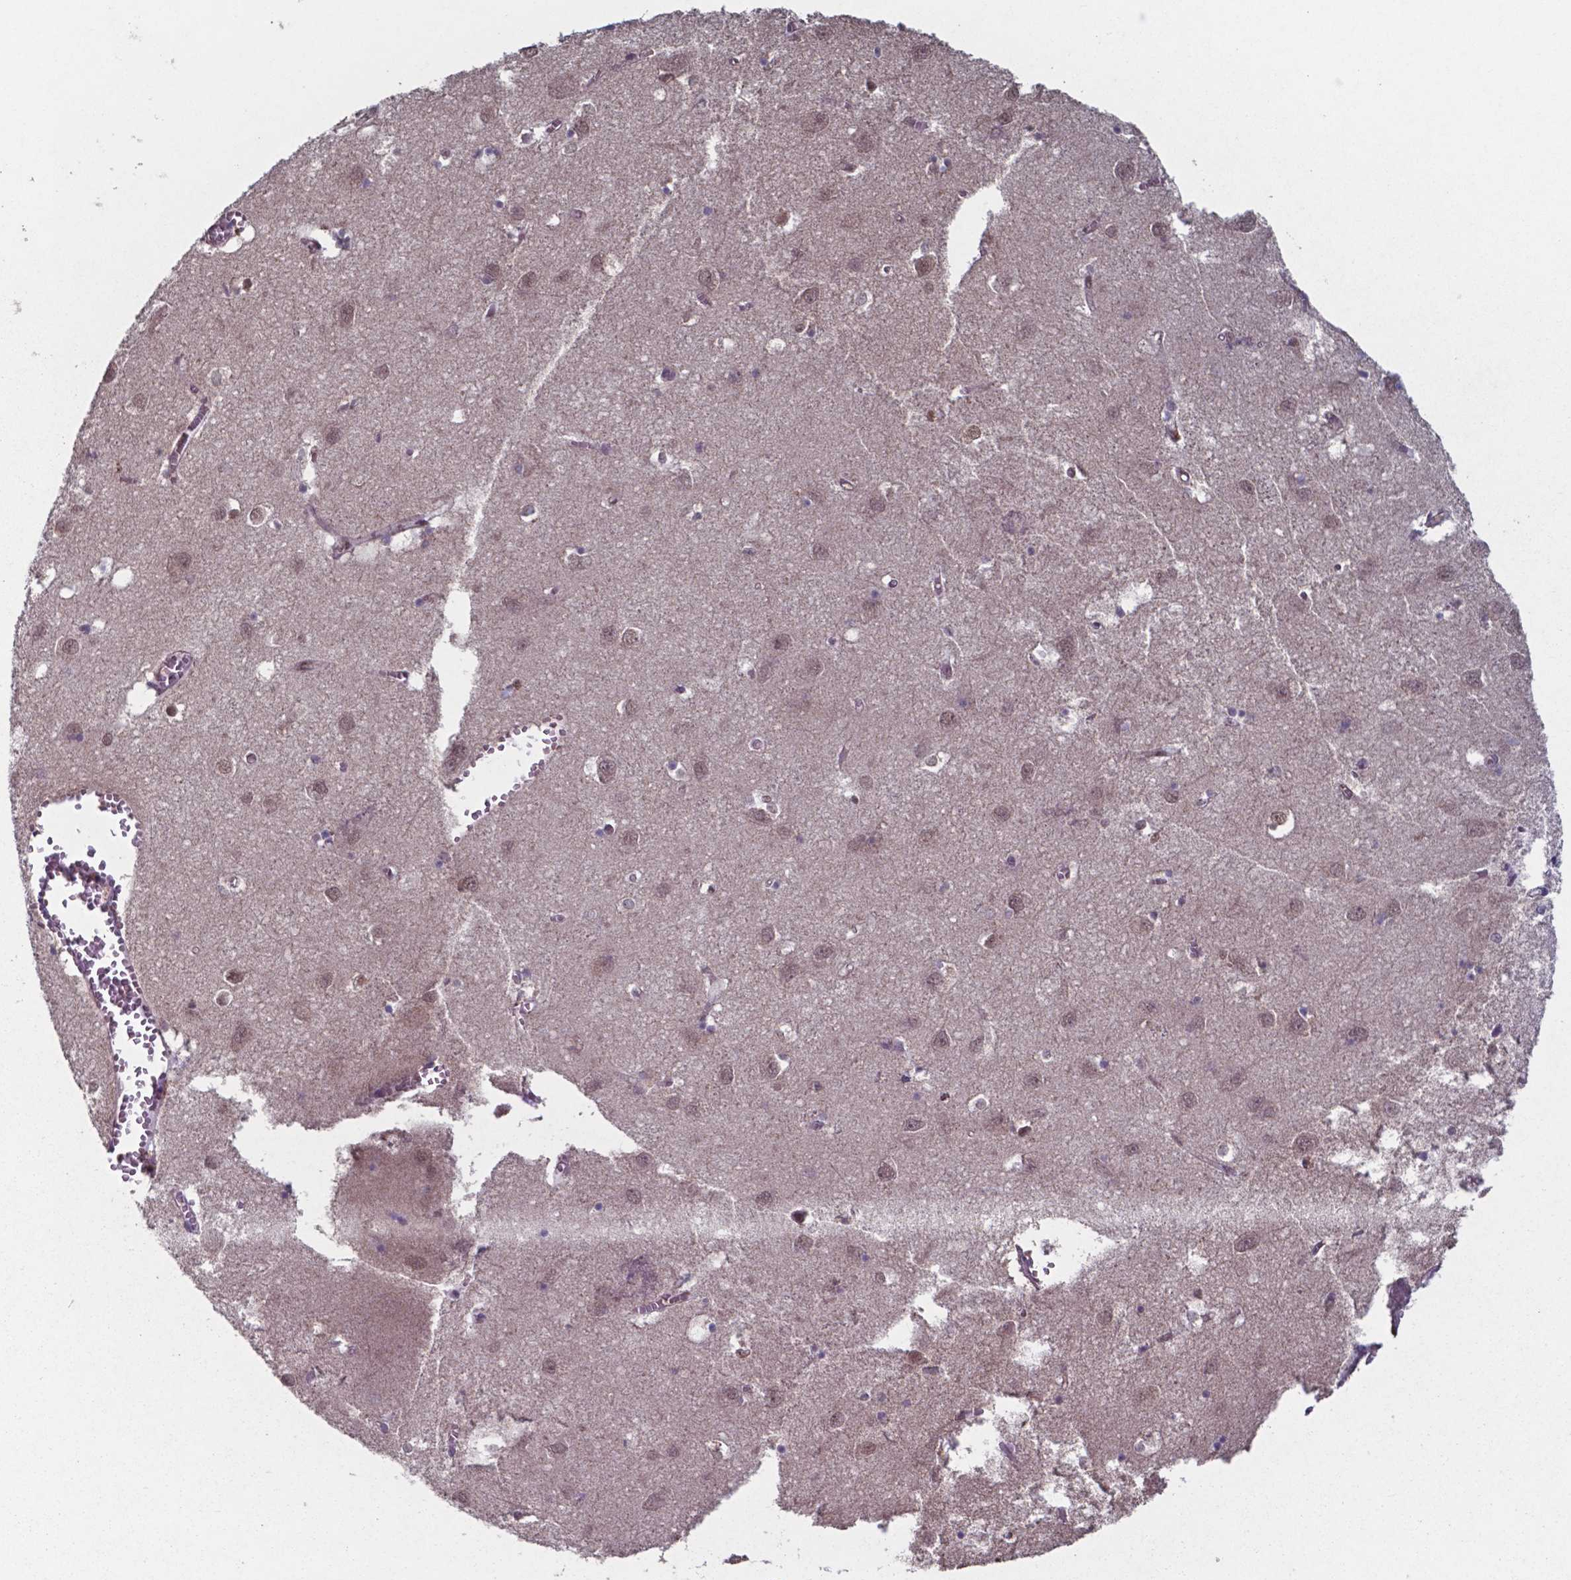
{"staining": {"intensity": "weak", "quantity": "25%-75%", "location": "cytoplasmic/membranous"}, "tissue": "cerebral cortex", "cell_type": "Endothelial cells", "image_type": "normal", "snomed": [{"axis": "morphology", "description": "Normal tissue, NOS"}, {"axis": "topography", "description": "Cerebral cortex"}], "caption": "Immunohistochemical staining of normal human cerebral cortex reveals low levels of weak cytoplasmic/membranous positivity in about 25%-75% of endothelial cells. (IHC, brightfield microscopy, high magnification).", "gene": "UBA1", "patient": {"sex": "male", "age": 70}}